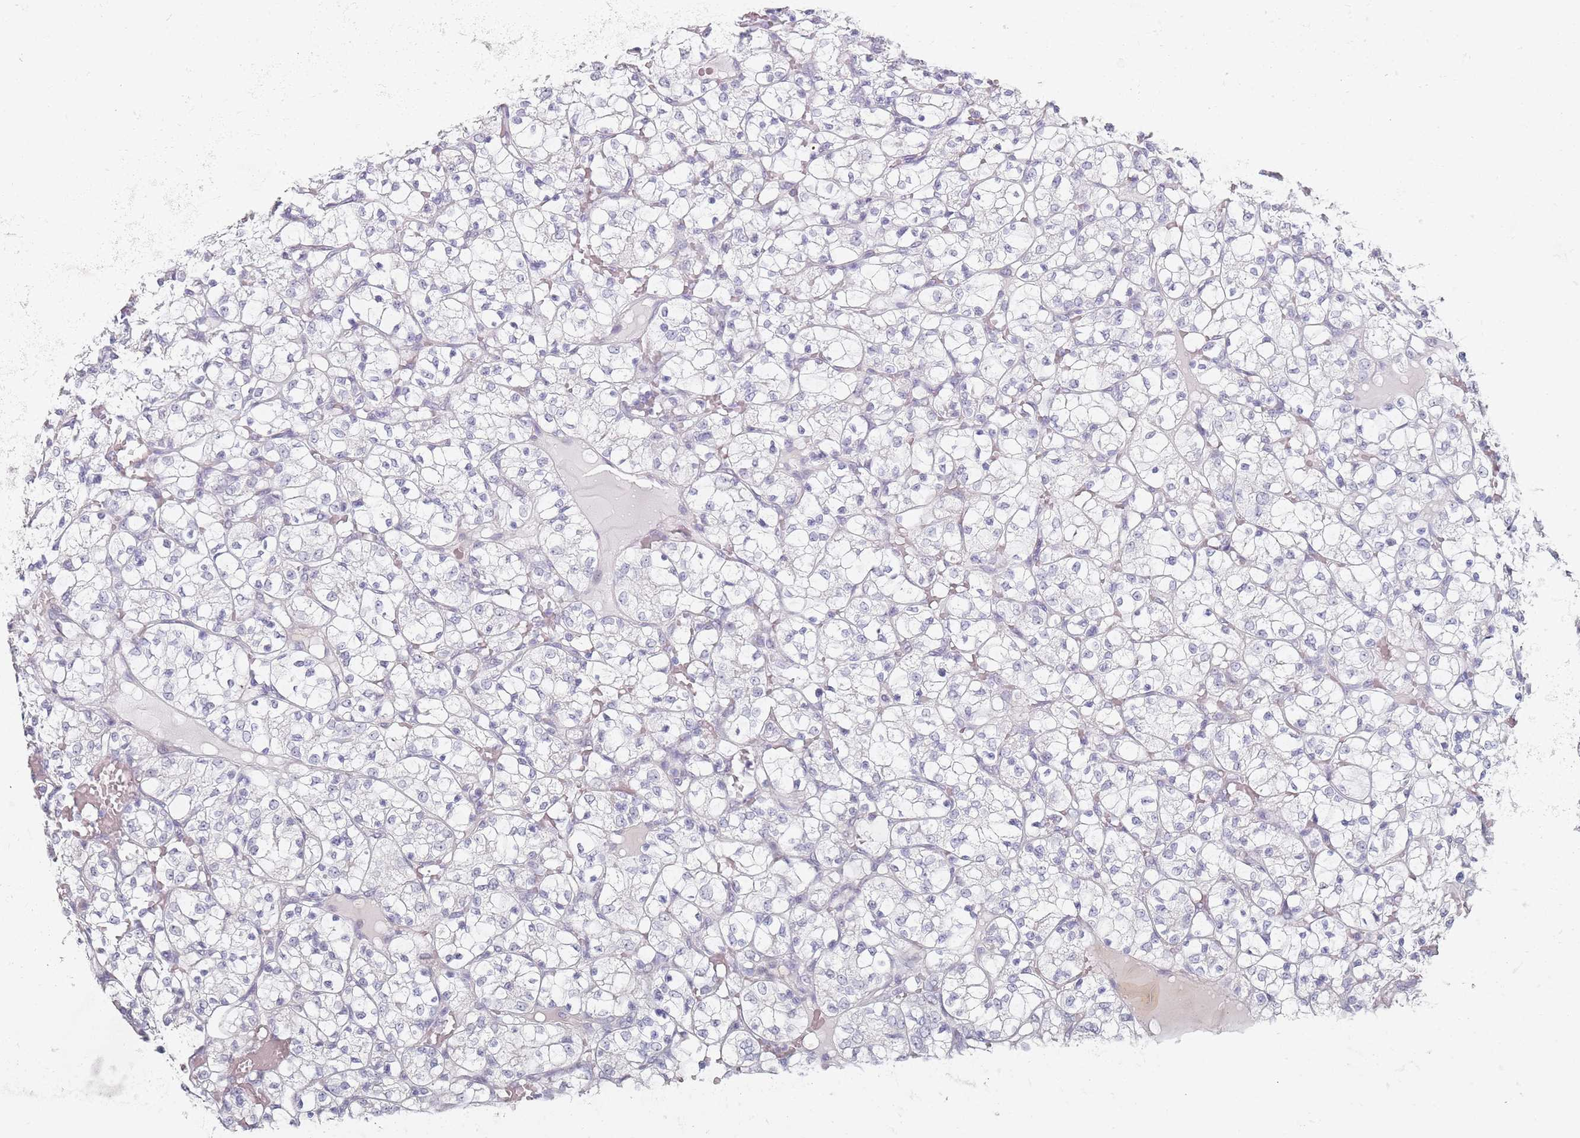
{"staining": {"intensity": "negative", "quantity": "none", "location": "none"}, "tissue": "renal cancer", "cell_type": "Tumor cells", "image_type": "cancer", "snomed": [{"axis": "morphology", "description": "Adenocarcinoma, NOS"}, {"axis": "topography", "description": "Kidney"}], "caption": "This is a photomicrograph of IHC staining of adenocarcinoma (renal), which shows no staining in tumor cells.", "gene": "DNAH11", "patient": {"sex": "female", "age": 69}}